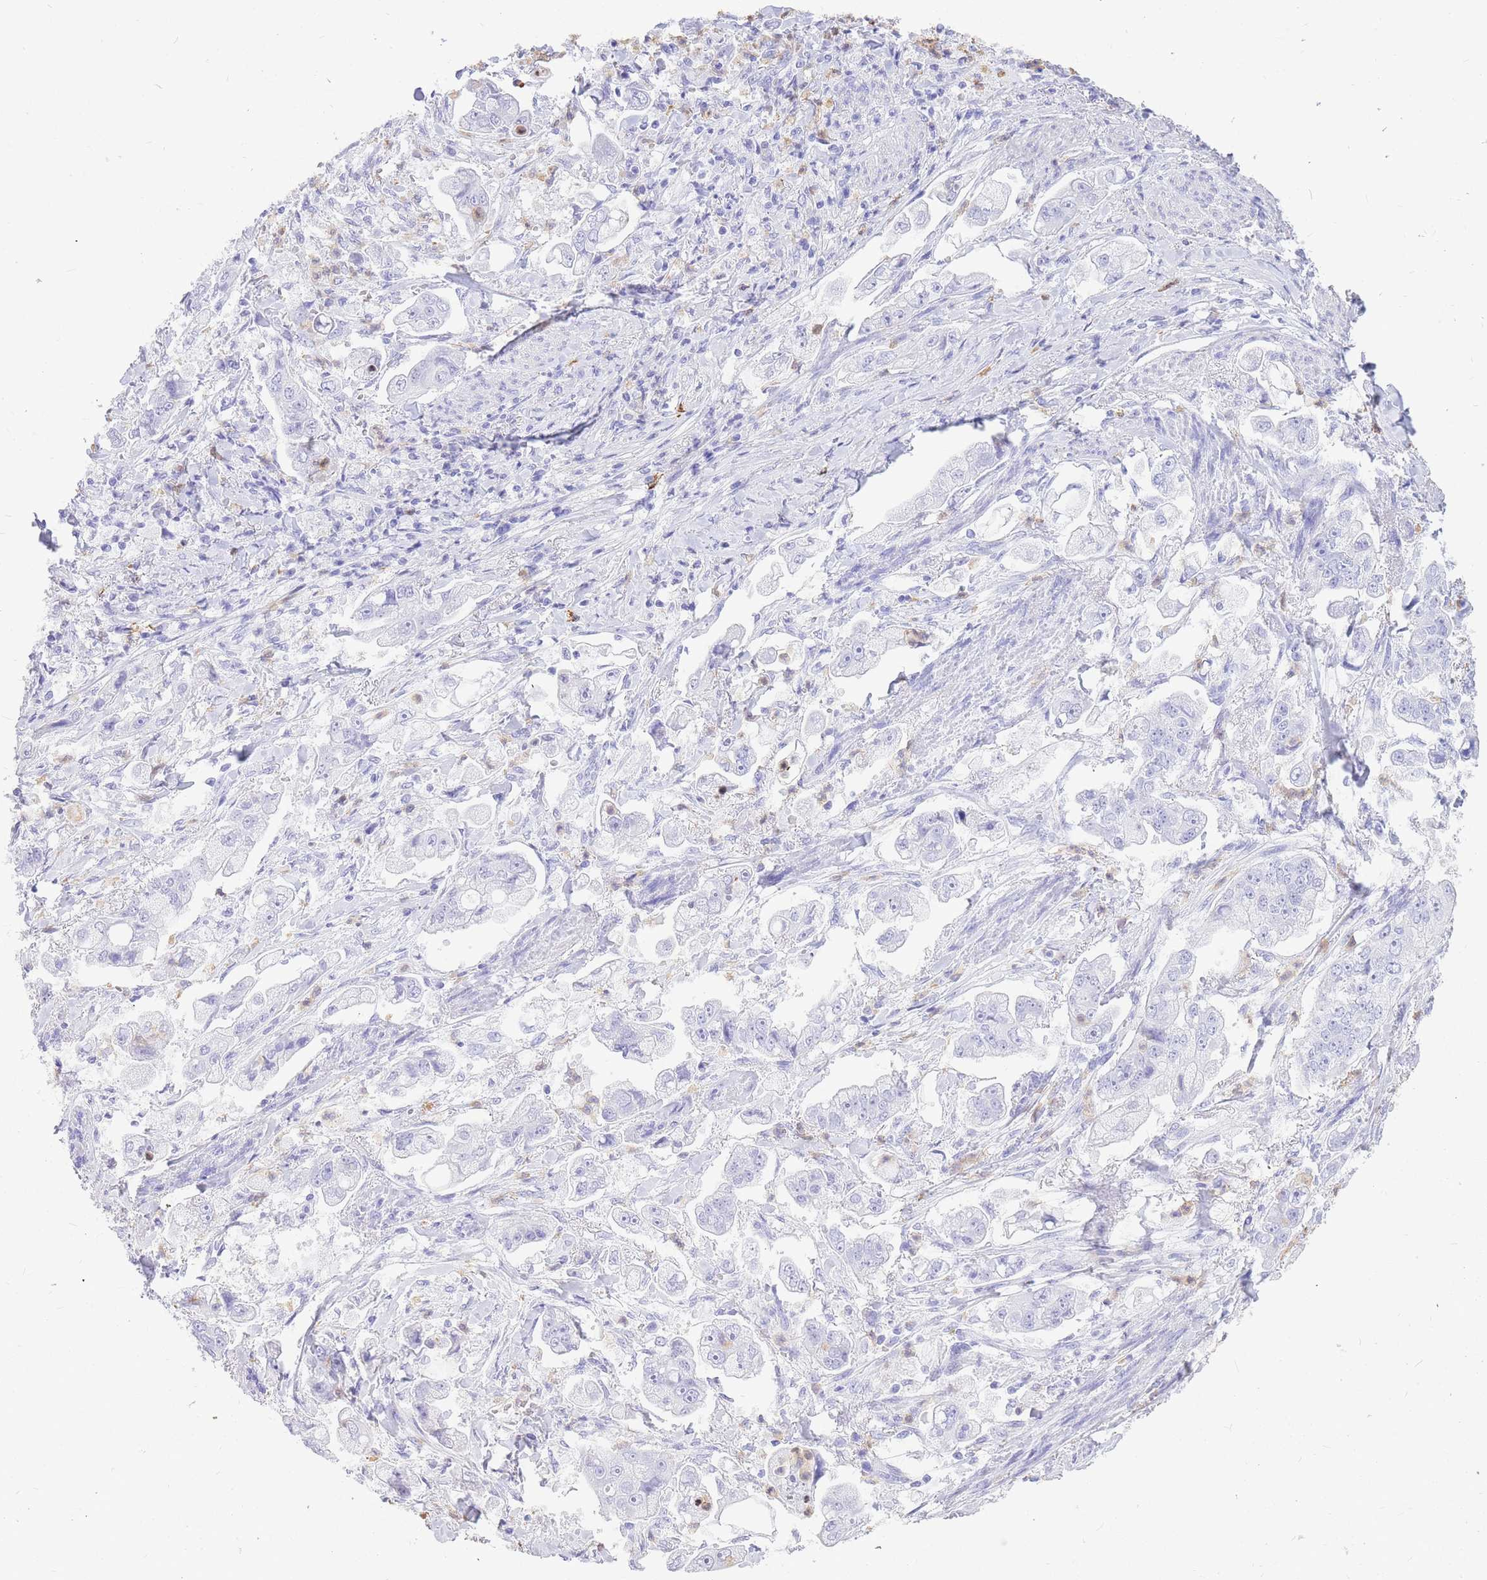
{"staining": {"intensity": "negative", "quantity": "none", "location": "none"}, "tissue": "stomach cancer", "cell_type": "Tumor cells", "image_type": "cancer", "snomed": [{"axis": "morphology", "description": "Adenocarcinoma, NOS"}, {"axis": "topography", "description": "Stomach"}], "caption": "Stomach cancer was stained to show a protein in brown. There is no significant expression in tumor cells. (DAB (3,3'-diaminobenzidine) immunohistochemistry, high magnification).", "gene": "HERC1", "patient": {"sex": "male", "age": 62}}